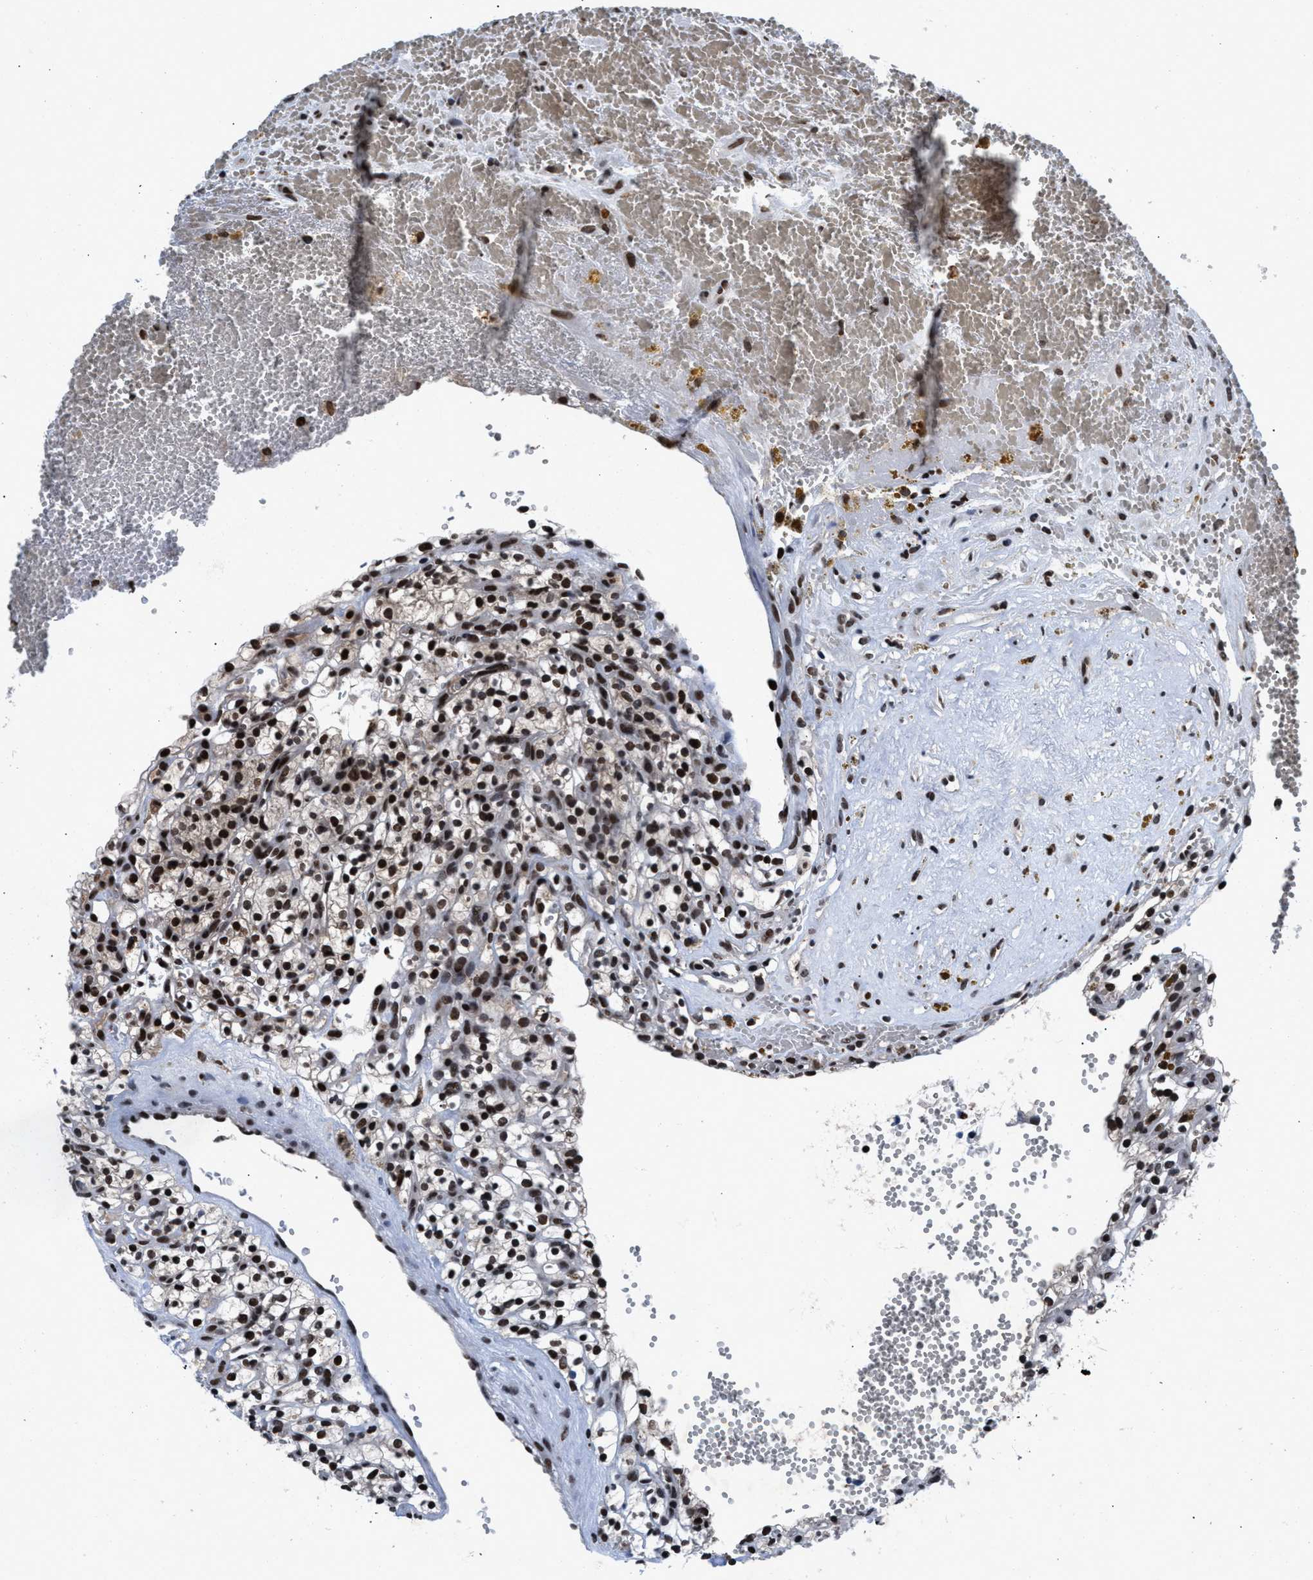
{"staining": {"intensity": "moderate", "quantity": ">75%", "location": "nuclear"}, "tissue": "renal cancer", "cell_type": "Tumor cells", "image_type": "cancer", "snomed": [{"axis": "morphology", "description": "Adenocarcinoma, NOS"}, {"axis": "topography", "description": "Kidney"}], "caption": "Protein expression analysis of human renal adenocarcinoma reveals moderate nuclear staining in approximately >75% of tumor cells.", "gene": "WDR81", "patient": {"sex": "female", "age": 57}}